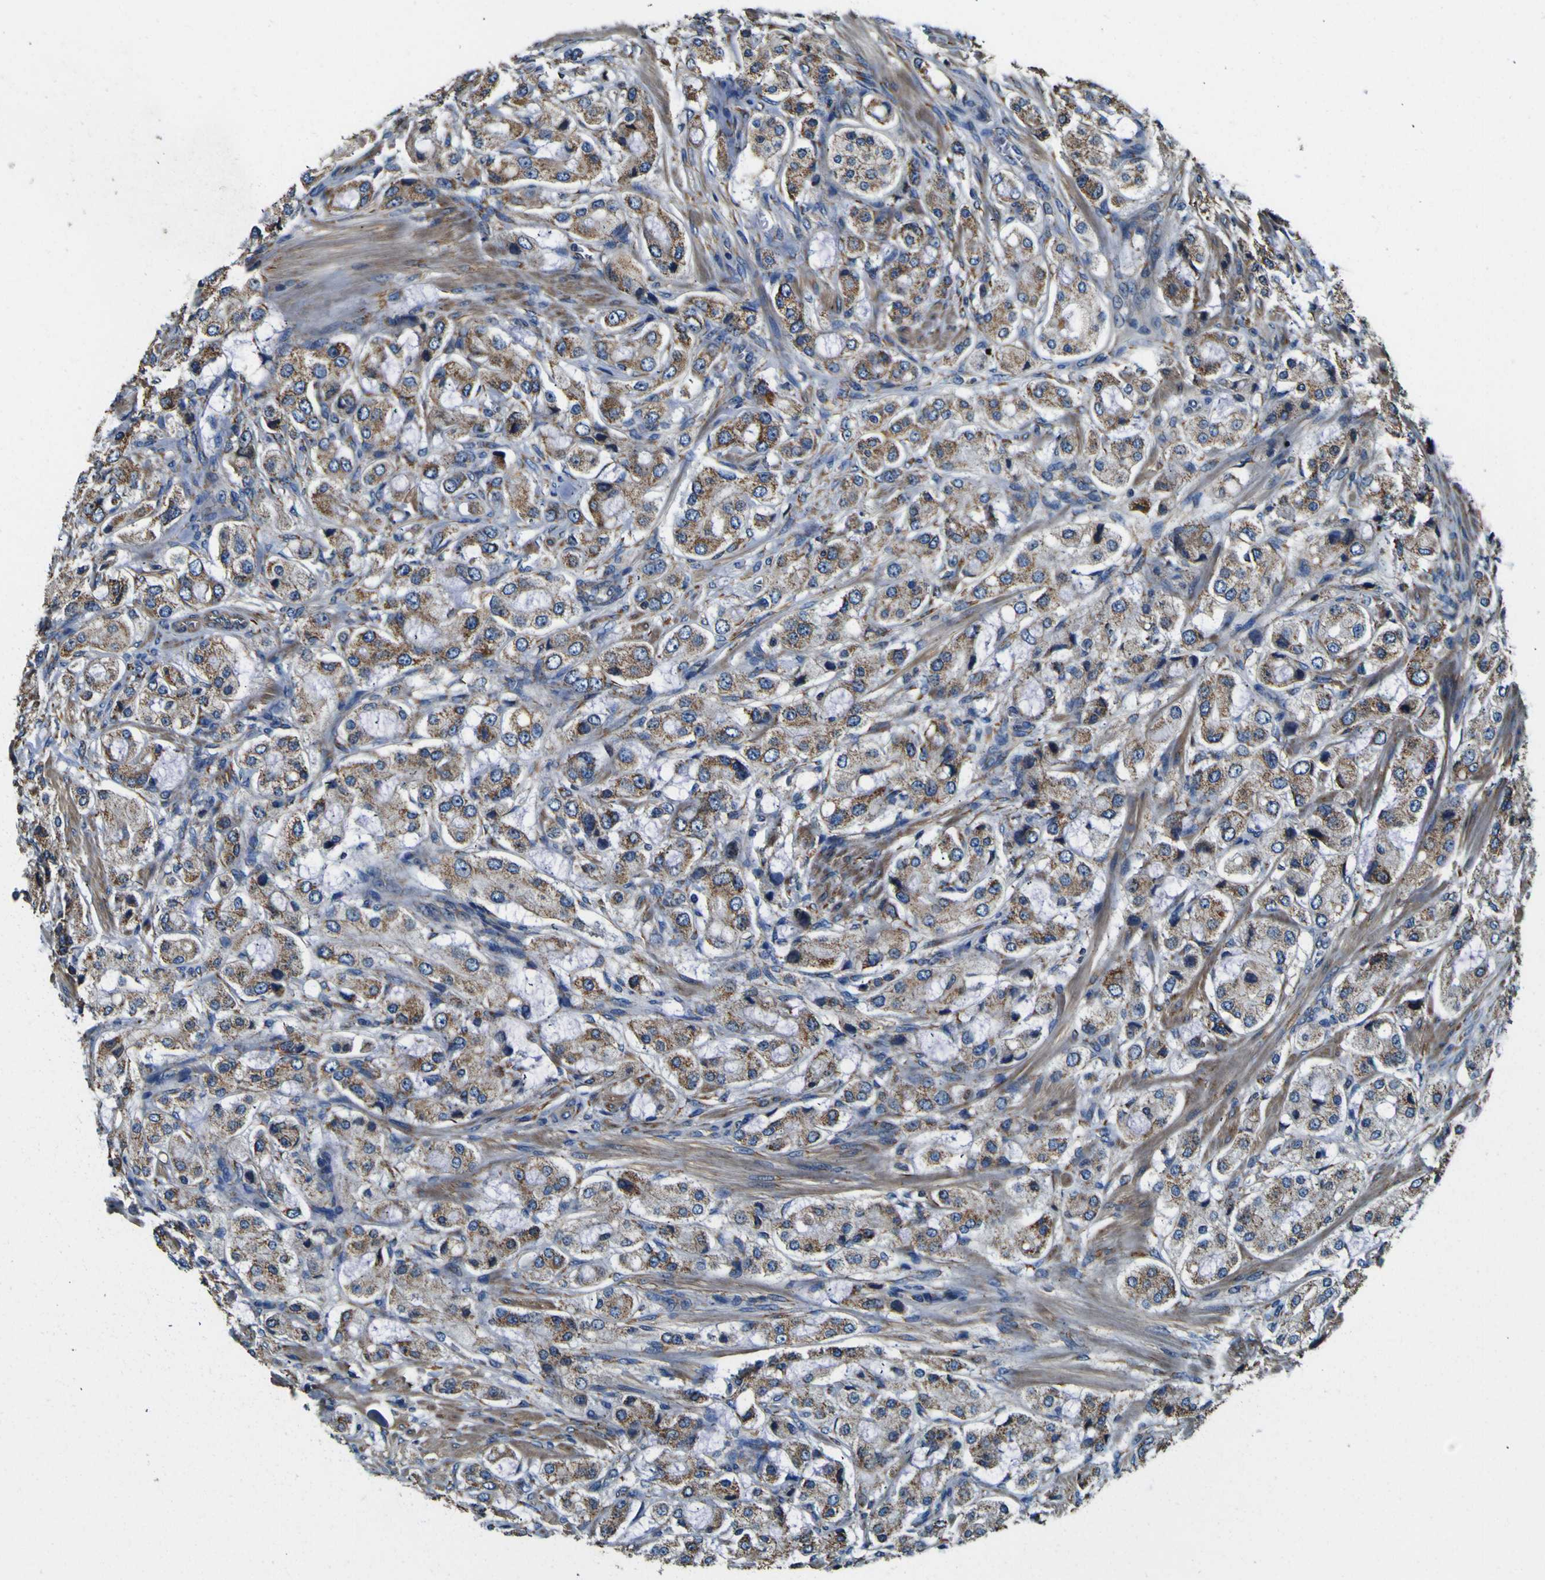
{"staining": {"intensity": "moderate", "quantity": ">75%", "location": "cytoplasmic/membranous"}, "tissue": "prostate cancer", "cell_type": "Tumor cells", "image_type": "cancer", "snomed": [{"axis": "morphology", "description": "Adenocarcinoma, High grade"}, {"axis": "topography", "description": "Prostate"}], "caption": "Immunohistochemical staining of prostate cancer reveals moderate cytoplasmic/membranous protein staining in approximately >75% of tumor cells. The protein is stained brown, and the nuclei are stained in blue (DAB IHC with brightfield microscopy, high magnification).", "gene": "INPP5A", "patient": {"sex": "male", "age": 65}}